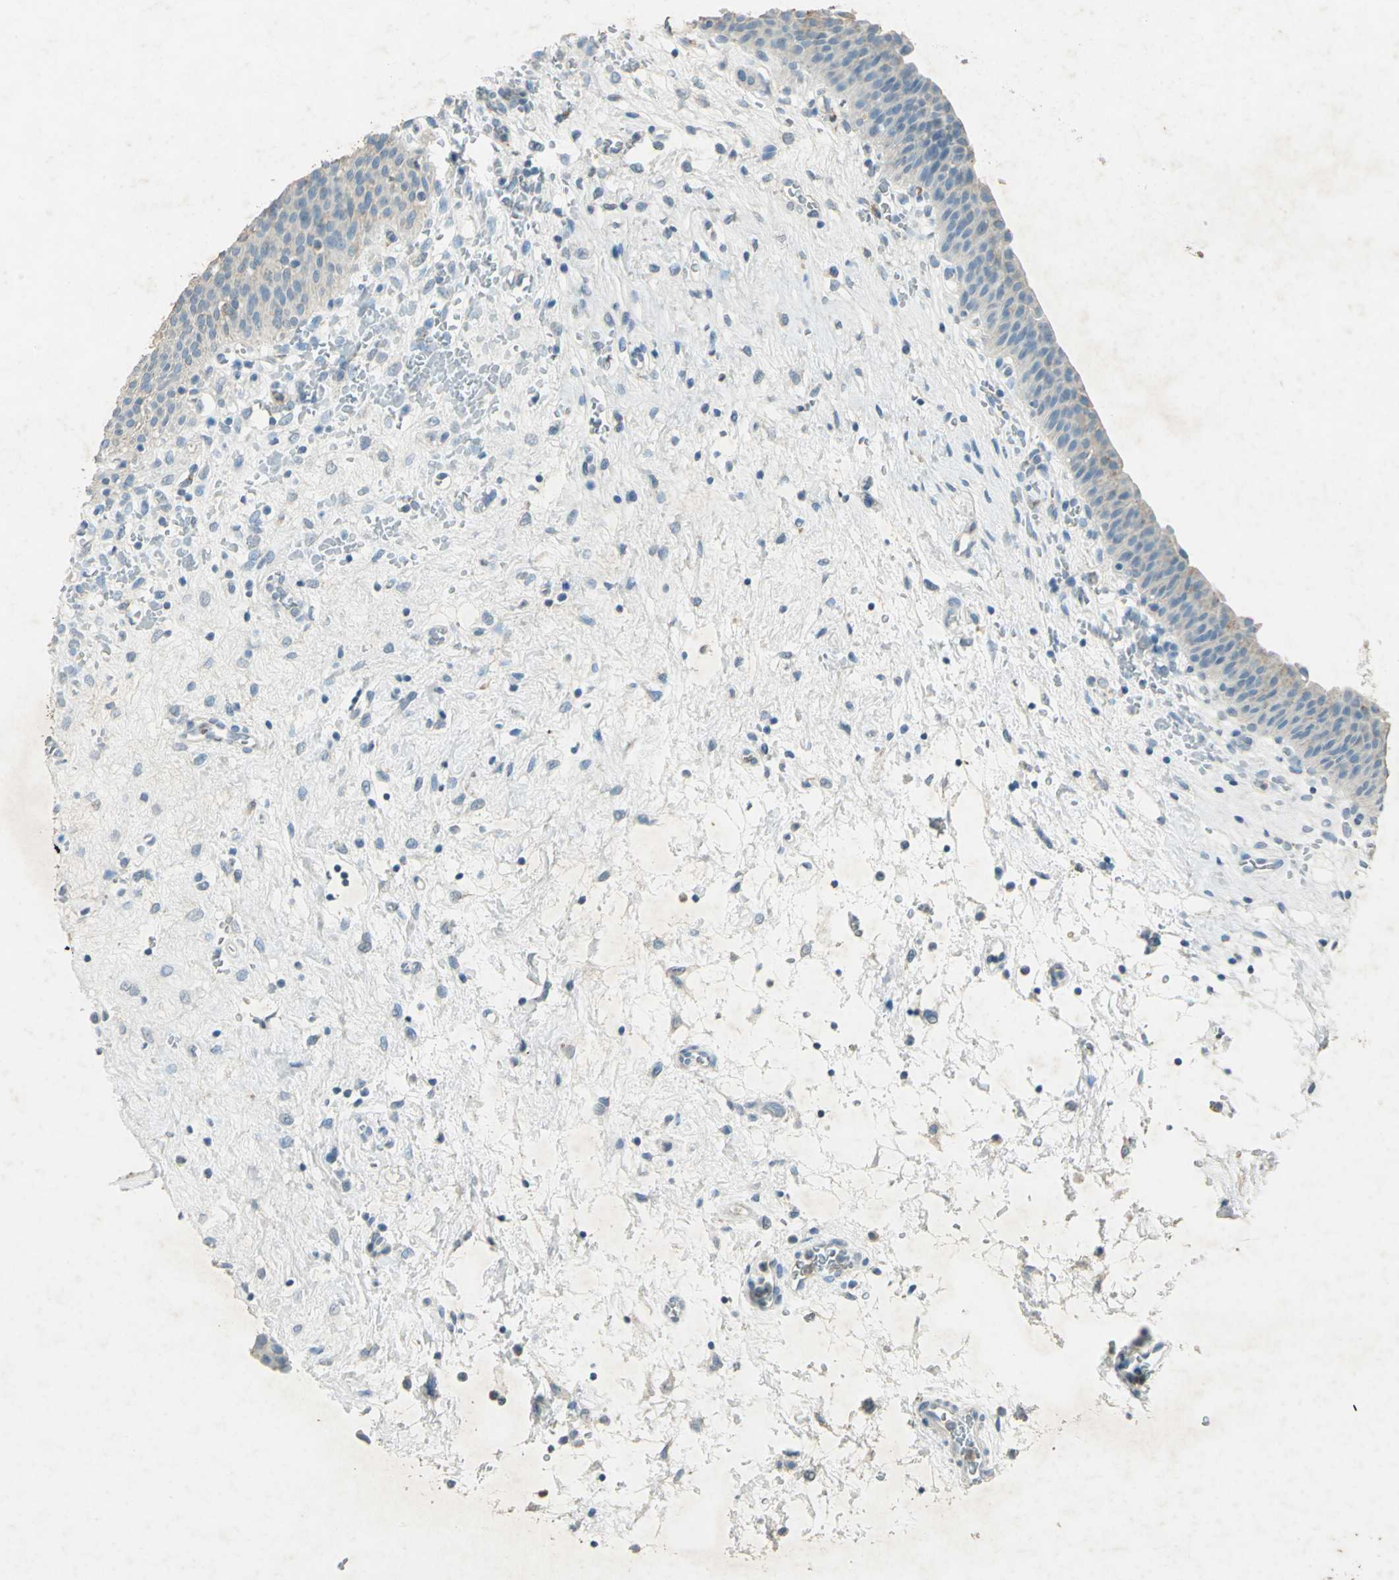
{"staining": {"intensity": "weak", "quantity": "<25%", "location": "cytoplasmic/membranous"}, "tissue": "urinary bladder", "cell_type": "Urothelial cells", "image_type": "normal", "snomed": [{"axis": "morphology", "description": "Normal tissue, NOS"}, {"axis": "morphology", "description": "Dysplasia, NOS"}, {"axis": "topography", "description": "Urinary bladder"}], "caption": "Urothelial cells show no significant protein expression in benign urinary bladder. (Stains: DAB immunohistochemistry with hematoxylin counter stain, Microscopy: brightfield microscopy at high magnification).", "gene": "CAMK2B", "patient": {"sex": "male", "age": 35}}